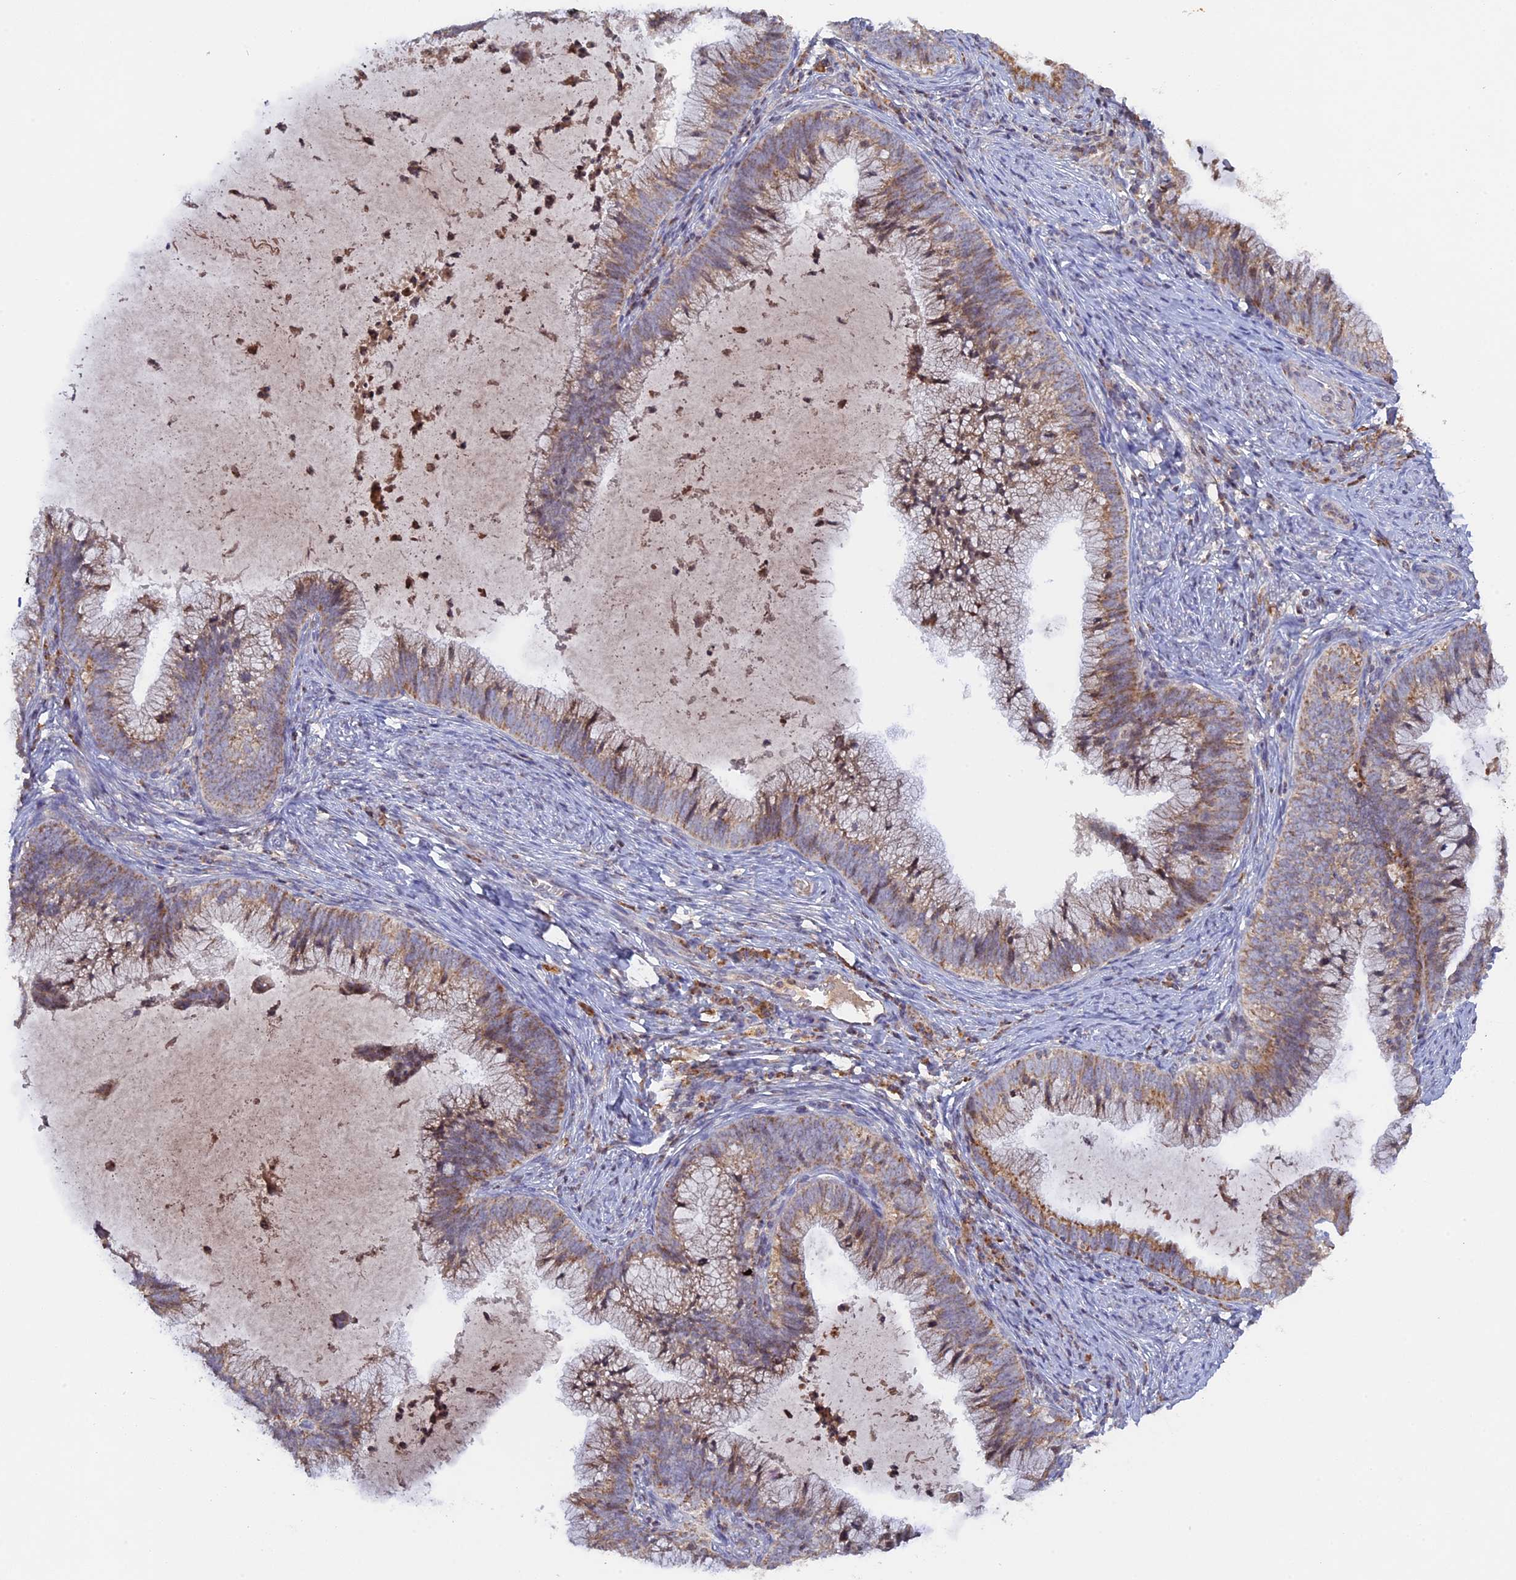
{"staining": {"intensity": "weak", "quantity": "25%-75%", "location": "cytoplasmic/membranous"}, "tissue": "cervical cancer", "cell_type": "Tumor cells", "image_type": "cancer", "snomed": [{"axis": "morphology", "description": "Adenocarcinoma, NOS"}, {"axis": "topography", "description": "Cervix"}], "caption": "Cervical cancer (adenocarcinoma) stained with immunohistochemistry demonstrates weak cytoplasmic/membranous expression in approximately 25%-75% of tumor cells.", "gene": "MPV17L", "patient": {"sex": "female", "age": 36}}